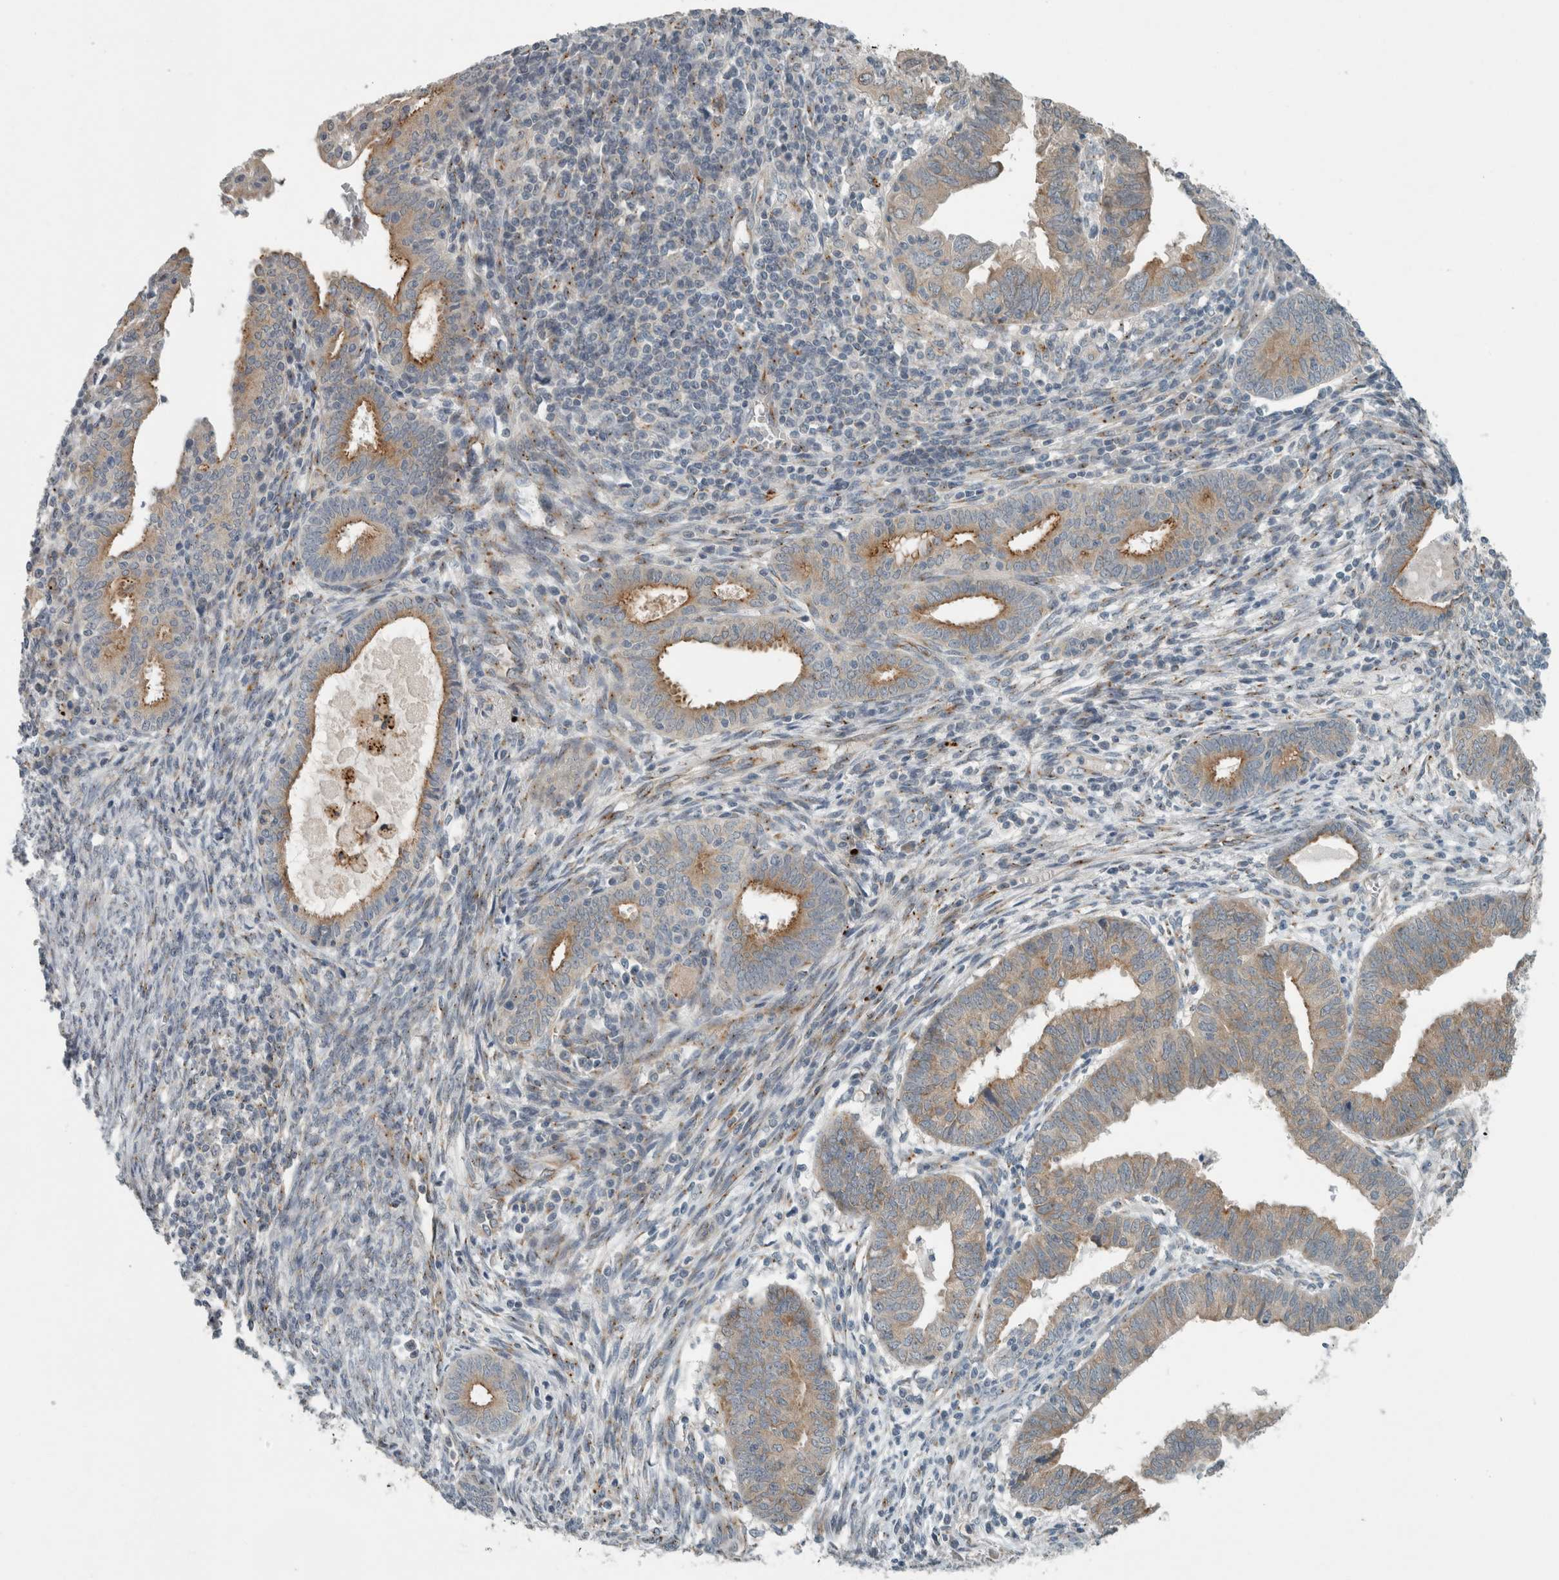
{"staining": {"intensity": "weak", "quantity": ">75%", "location": "cytoplasmic/membranous"}, "tissue": "endometrial cancer", "cell_type": "Tumor cells", "image_type": "cancer", "snomed": [{"axis": "morphology", "description": "Adenocarcinoma, NOS"}, {"axis": "topography", "description": "Uterus"}], "caption": "A micrograph of endometrial cancer stained for a protein shows weak cytoplasmic/membranous brown staining in tumor cells.", "gene": "KIF1C", "patient": {"sex": "female", "age": 77}}